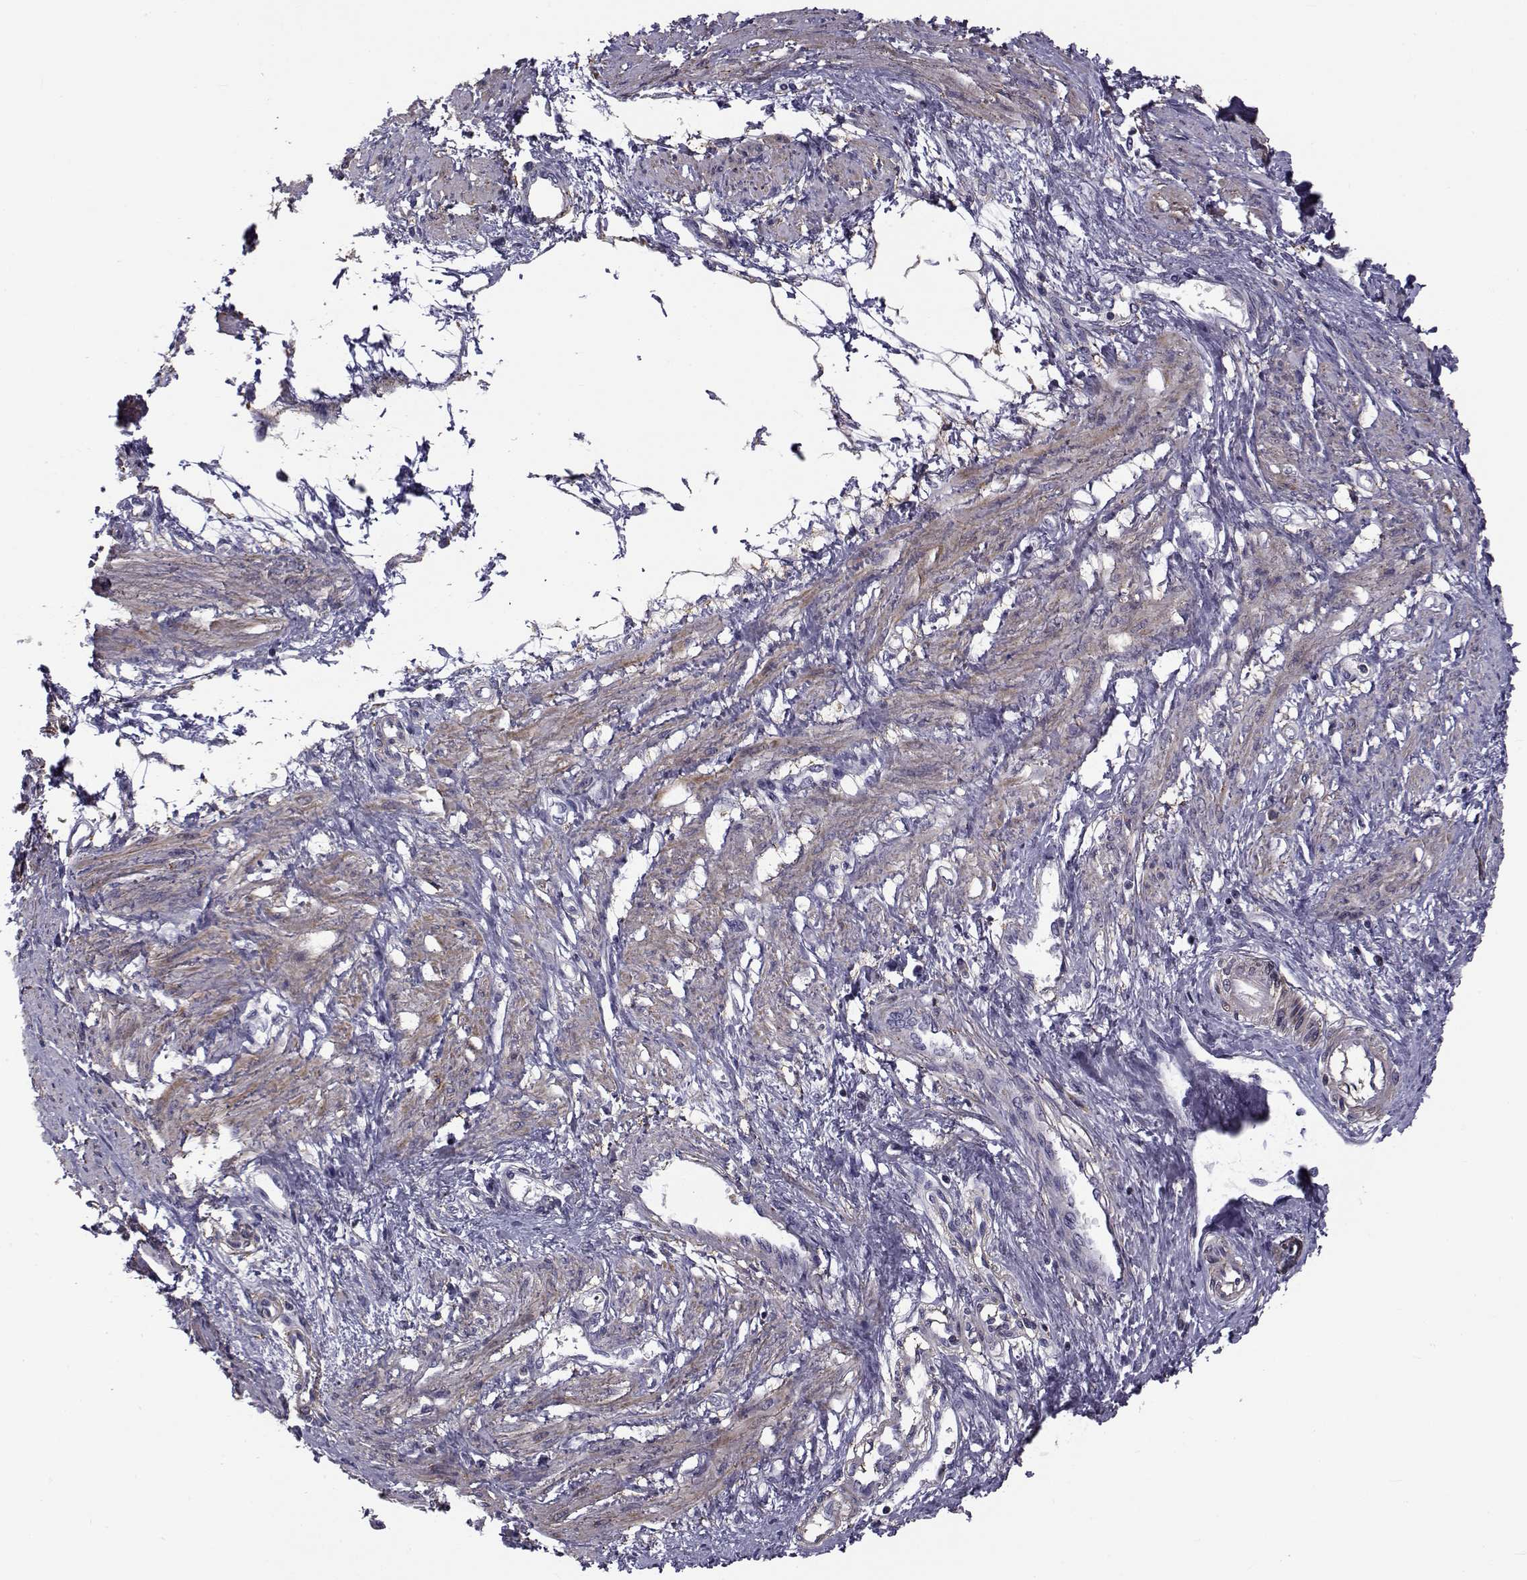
{"staining": {"intensity": "moderate", "quantity": "25%-75%", "location": "cytoplasmic/membranous"}, "tissue": "smooth muscle", "cell_type": "Smooth muscle cells", "image_type": "normal", "snomed": [{"axis": "morphology", "description": "Normal tissue, NOS"}, {"axis": "topography", "description": "Smooth muscle"}, {"axis": "topography", "description": "Uterus"}], "caption": "IHC of normal smooth muscle demonstrates medium levels of moderate cytoplasmic/membranous expression in approximately 25%-75% of smooth muscle cells.", "gene": "LRRC27", "patient": {"sex": "female", "age": 39}}